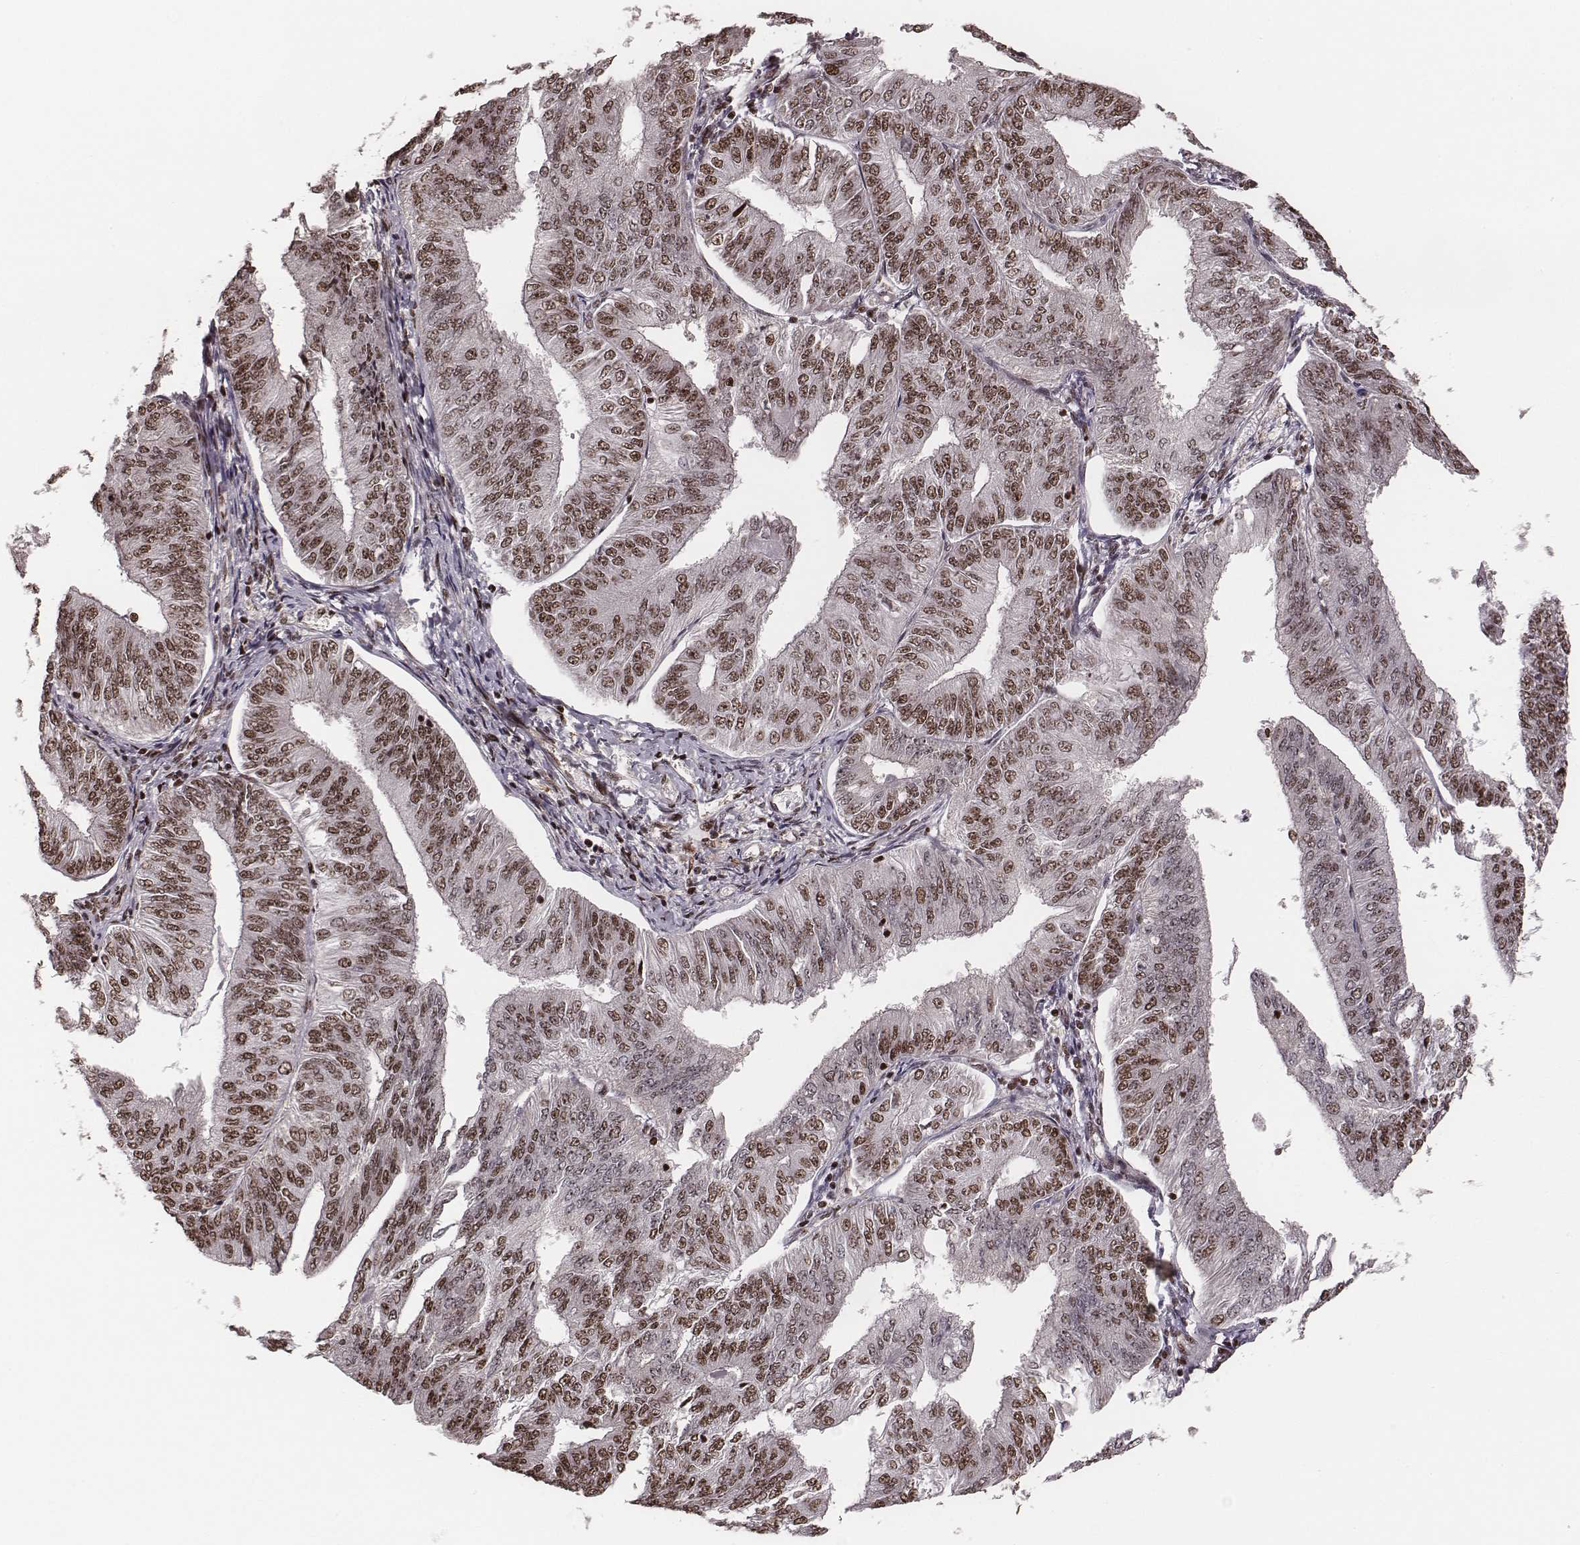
{"staining": {"intensity": "moderate", "quantity": "25%-75%", "location": "nuclear"}, "tissue": "endometrial cancer", "cell_type": "Tumor cells", "image_type": "cancer", "snomed": [{"axis": "morphology", "description": "Adenocarcinoma, NOS"}, {"axis": "topography", "description": "Endometrium"}], "caption": "Tumor cells show medium levels of moderate nuclear staining in approximately 25%-75% of cells in human adenocarcinoma (endometrial).", "gene": "VRK3", "patient": {"sex": "female", "age": 58}}